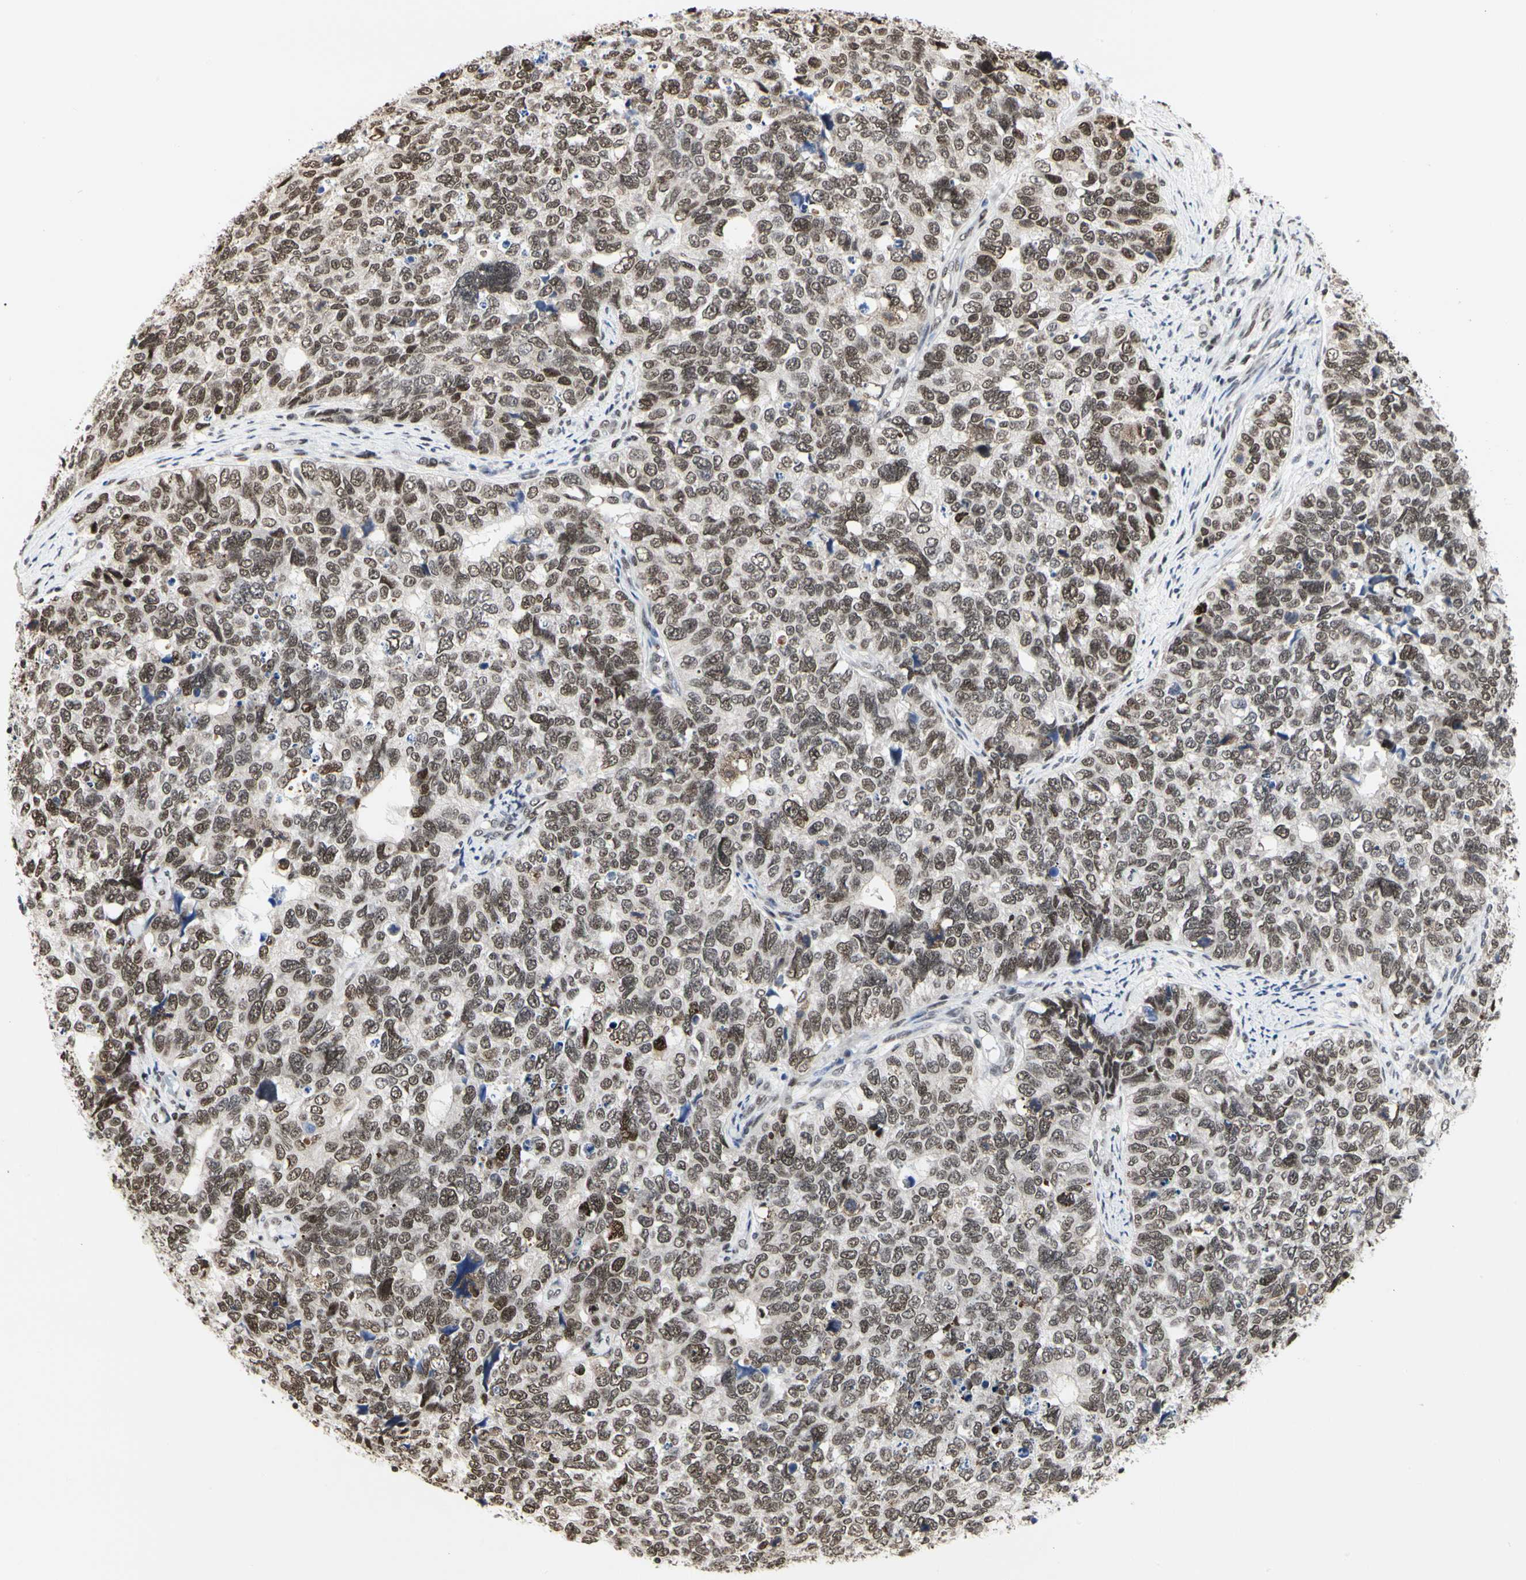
{"staining": {"intensity": "moderate", "quantity": ">75%", "location": "nuclear"}, "tissue": "cervical cancer", "cell_type": "Tumor cells", "image_type": "cancer", "snomed": [{"axis": "morphology", "description": "Squamous cell carcinoma, NOS"}, {"axis": "topography", "description": "Cervix"}], "caption": "Tumor cells reveal moderate nuclear positivity in about >75% of cells in cervical cancer. Using DAB (brown) and hematoxylin (blue) stains, captured at high magnification using brightfield microscopy.", "gene": "PRMT3", "patient": {"sex": "female", "age": 63}}